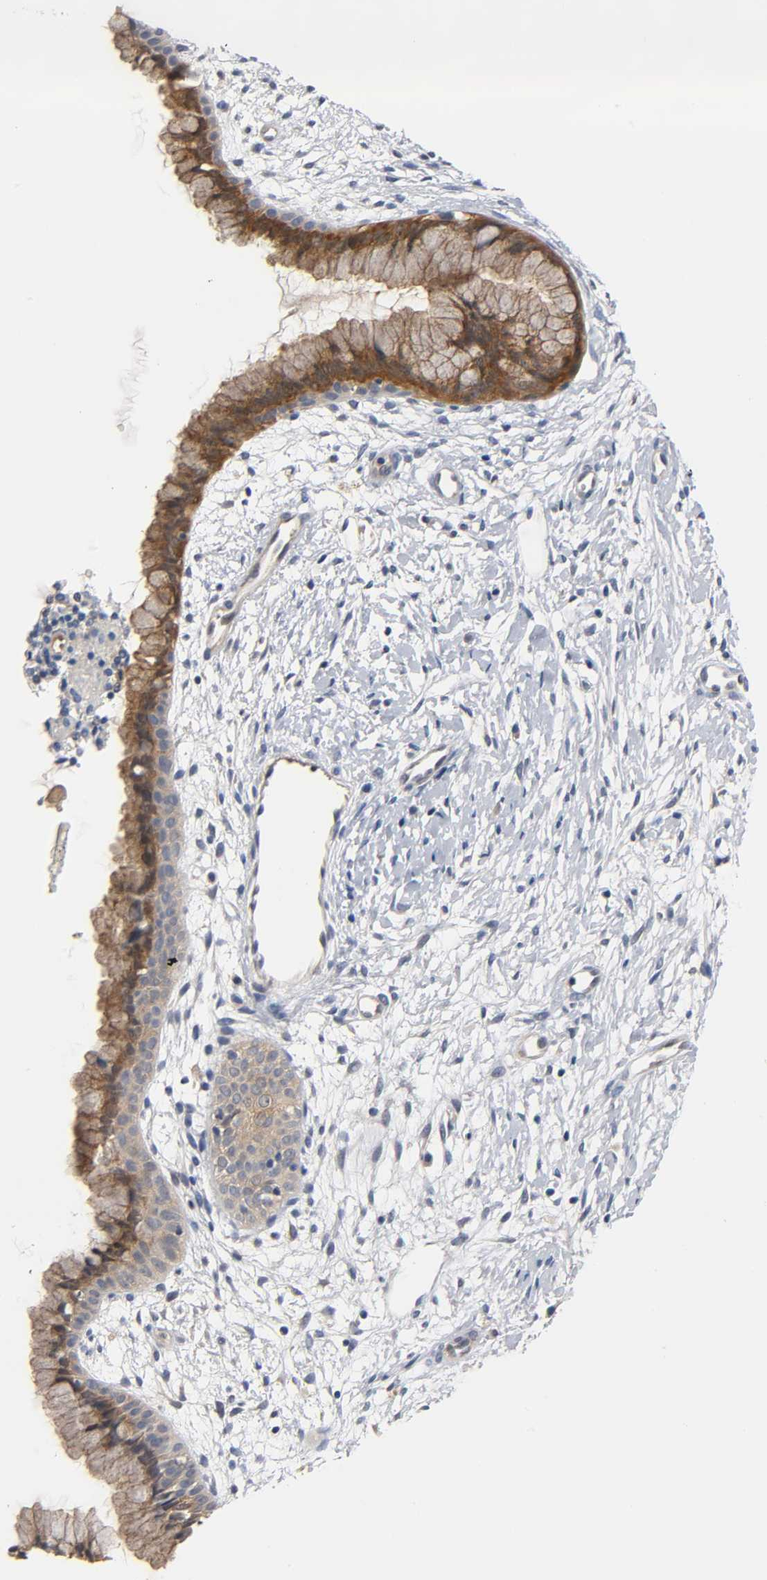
{"staining": {"intensity": "moderate", "quantity": ">75%", "location": "cytoplasmic/membranous"}, "tissue": "cervix", "cell_type": "Glandular cells", "image_type": "normal", "snomed": [{"axis": "morphology", "description": "Normal tissue, NOS"}, {"axis": "topography", "description": "Cervix"}], "caption": "Immunohistochemical staining of normal human cervix shows moderate cytoplasmic/membranous protein staining in approximately >75% of glandular cells.", "gene": "FYN", "patient": {"sex": "female", "age": 39}}